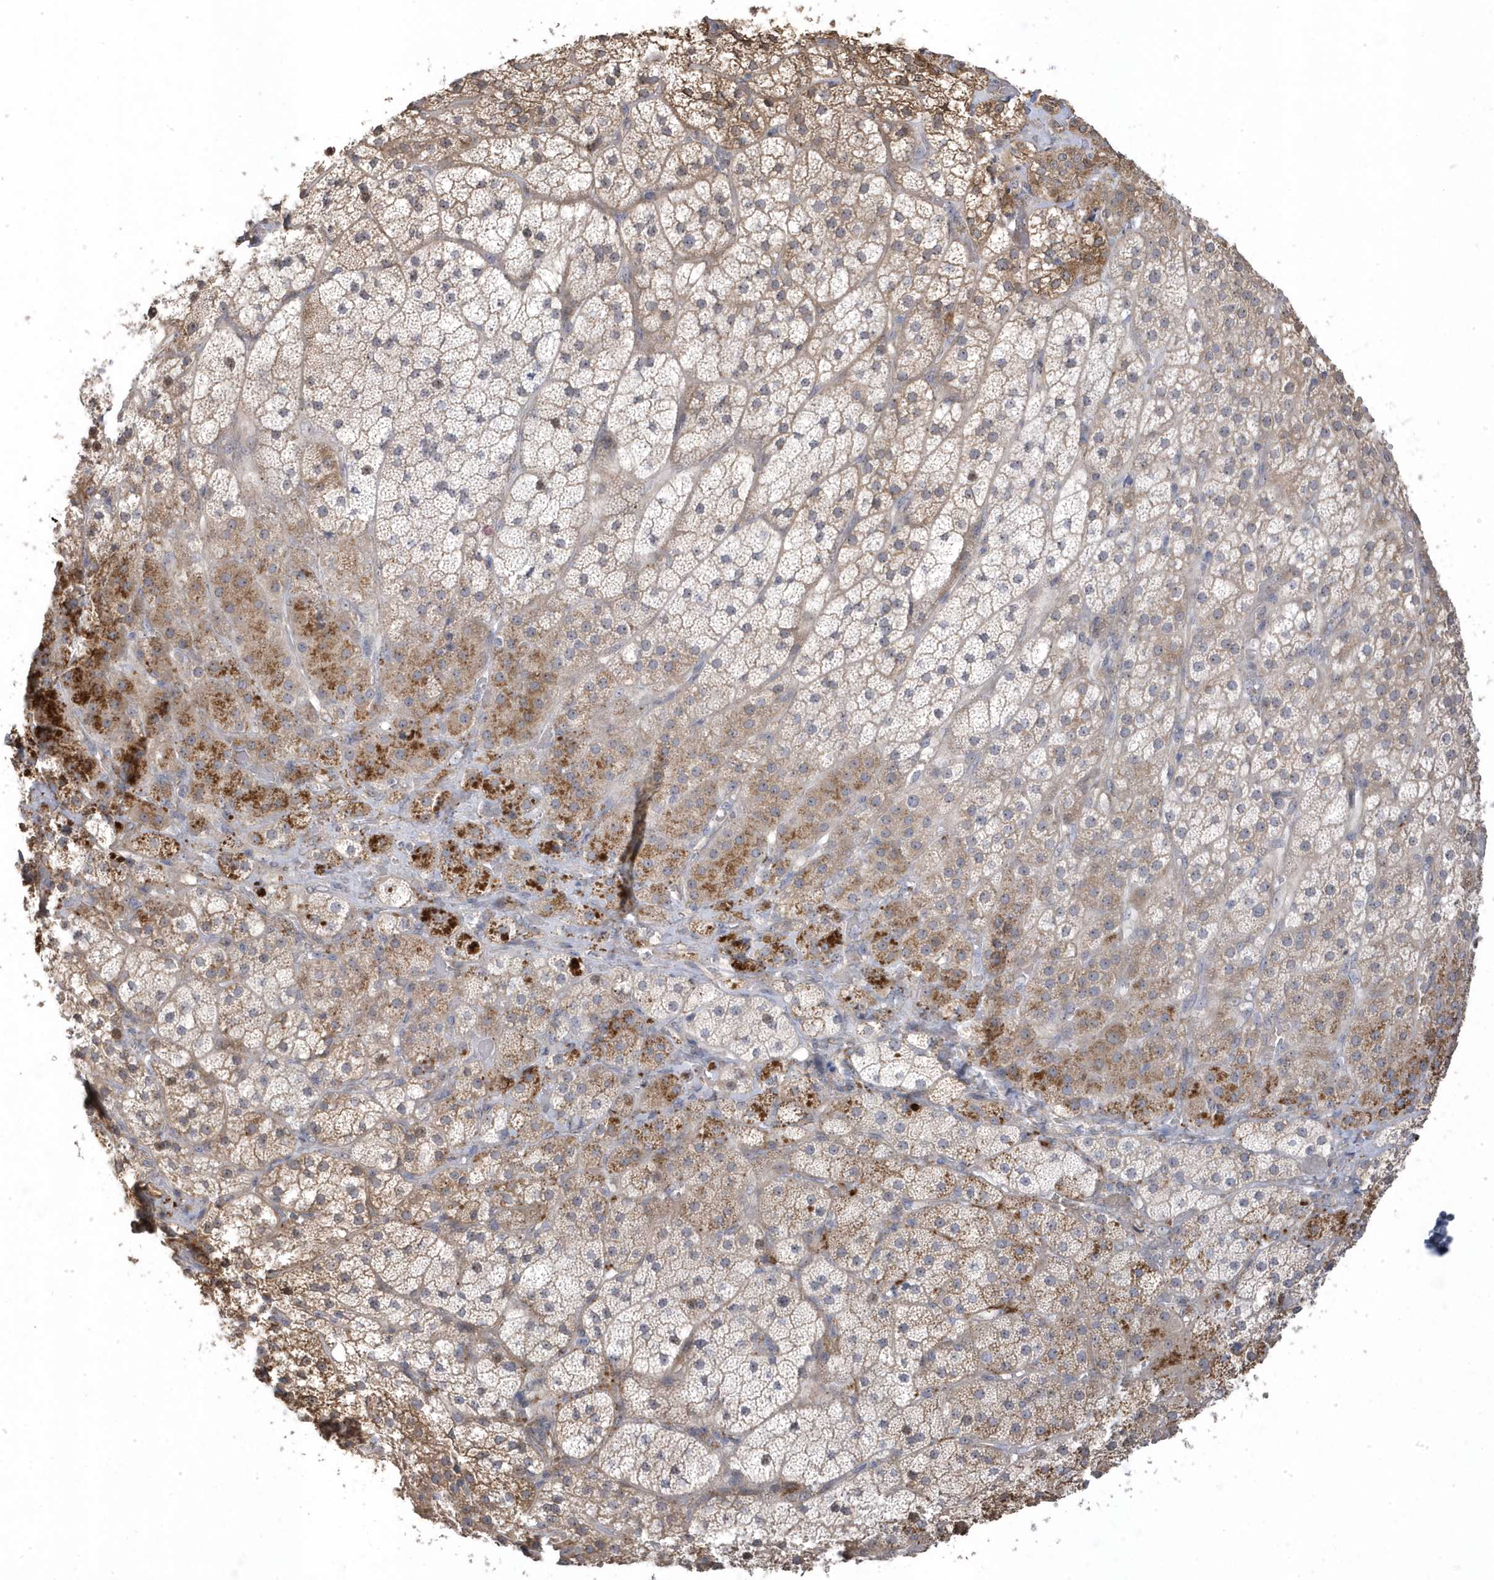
{"staining": {"intensity": "strong", "quantity": "<25%", "location": "cytoplasmic/membranous,nuclear"}, "tissue": "adrenal gland", "cell_type": "Glandular cells", "image_type": "normal", "snomed": [{"axis": "morphology", "description": "Normal tissue, NOS"}, {"axis": "topography", "description": "Adrenal gland"}], "caption": "Immunohistochemistry (IHC) image of unremarkable adrenal gland: human adrenal gland stained using IHC shows medium levels of strong protein expression localized specifically in the cytoplasmic/membranous,nuclear of glandular cells, appearing as a cytoplasmic/membranous,nuclear brown color.", "gene": "GTPBP6", "patient": {"sex": "male", "age": 57}}